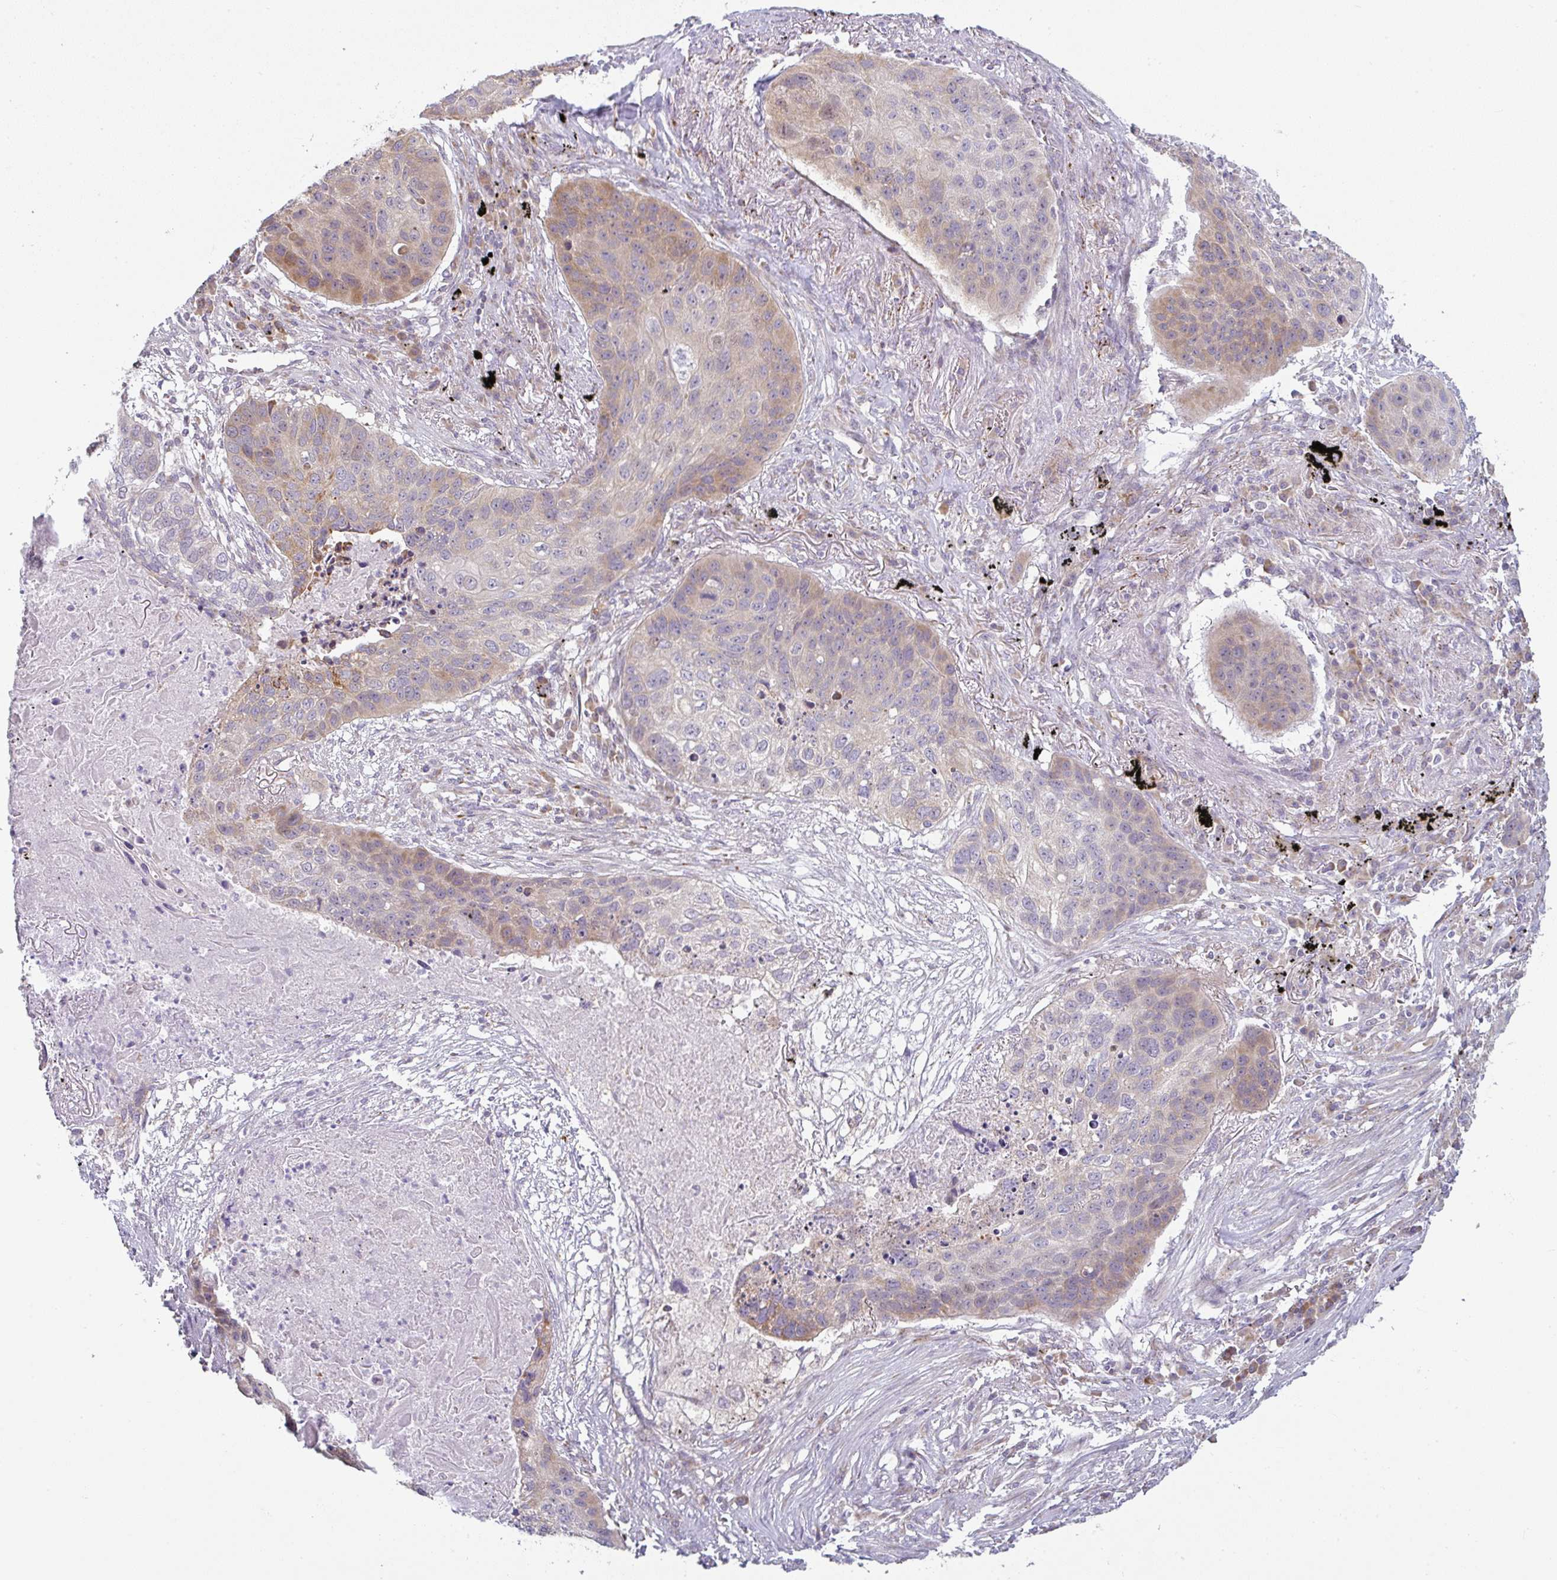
{"staining": {"intensity": "moderate", "quantity": "<25%", "location": "cytoplasmic/membranous"}, "tissue": "lung cancer", "cell_type": "Tumor cells", "image_type": "cancer", "snomed": [{"axis": "morphology", "description": "Squamous cell carcinoma, NOS"}, {"axis": "topography", "description": "Lung"}], "caption": "Brown immunohistochemical staining in lung cancer displays moderate cytoplasmic/membranous positivity in approximately <25% of tumor cells. (DAB IHC with brightfield microscopy, high magnification).", "gene": "MOB1A", "patient": {"sex": "female", "age": 63}}